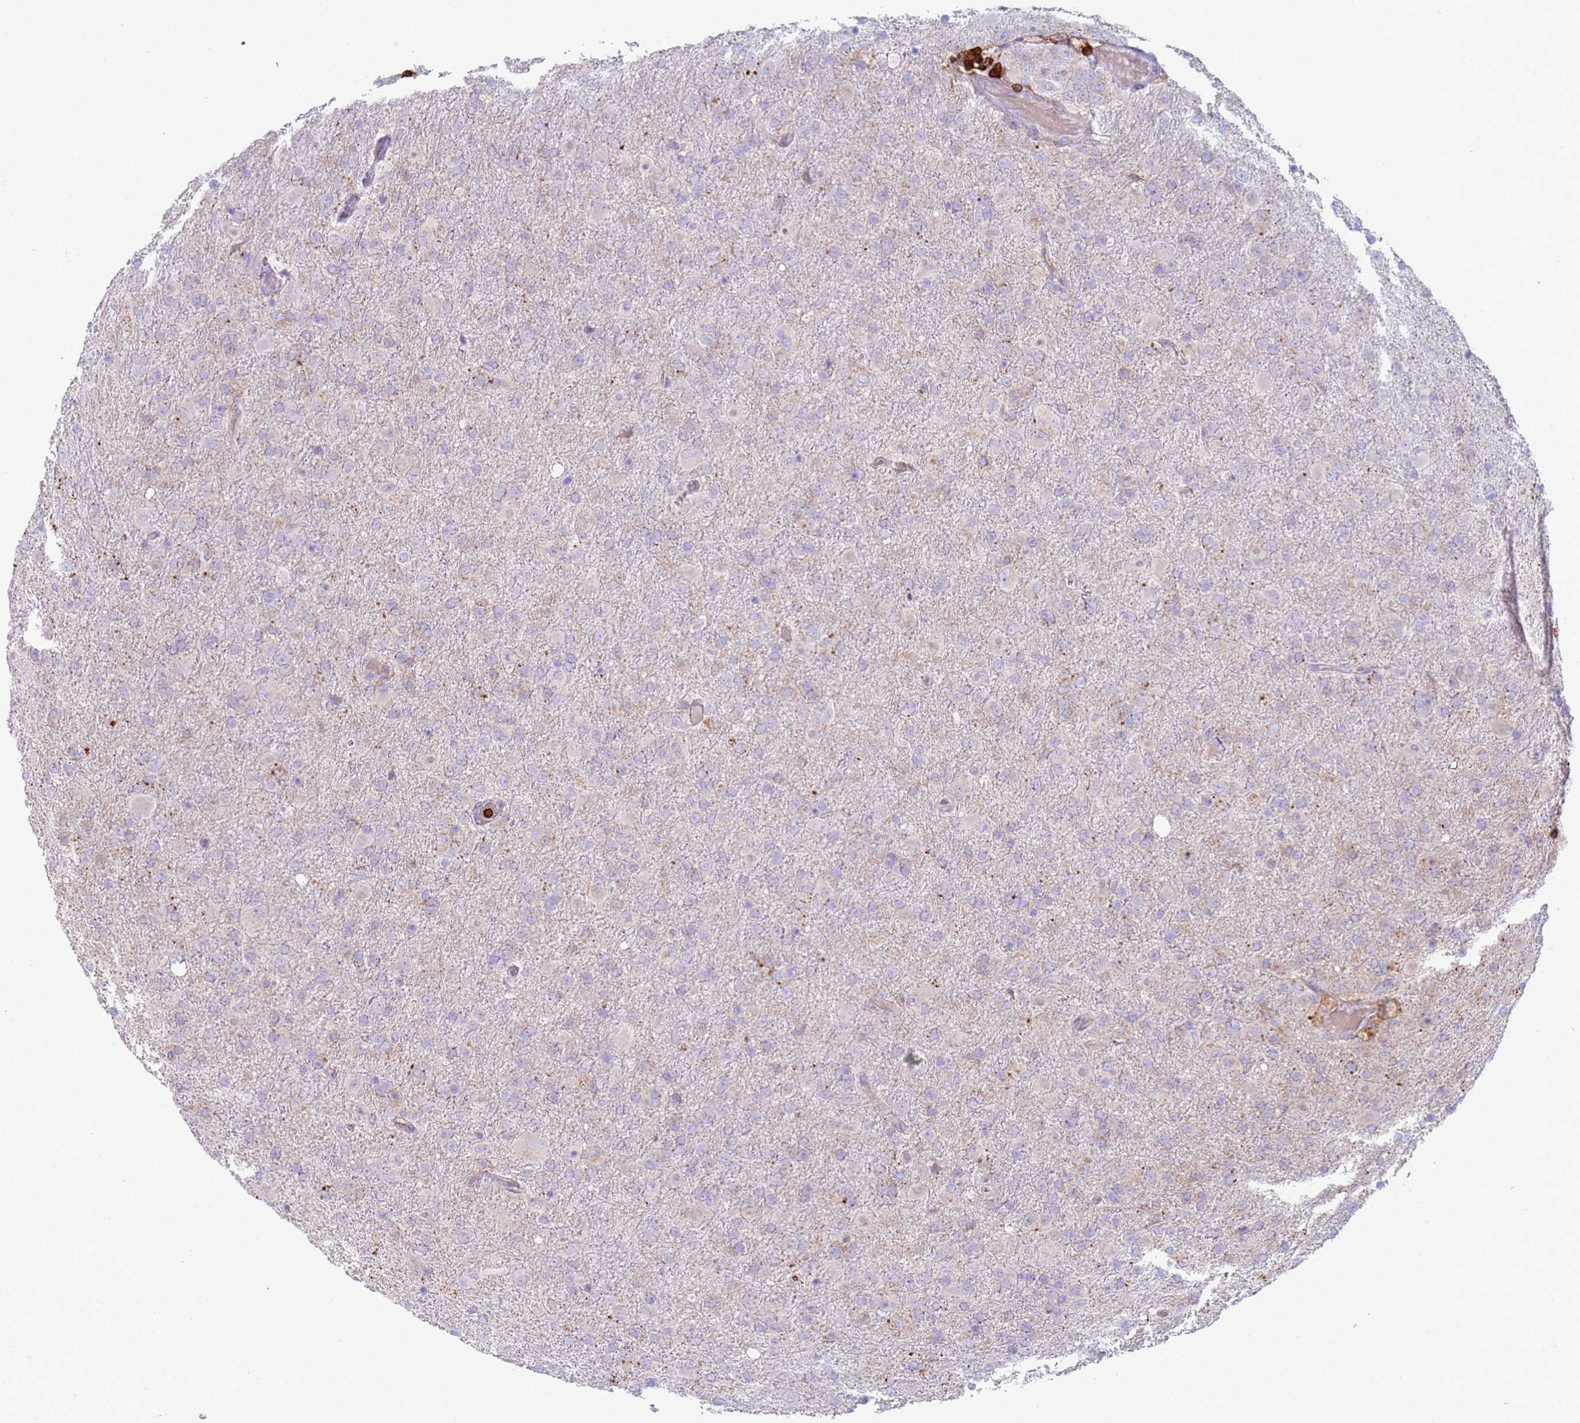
{"staining": {"intensity": "strong", "quantity": "<25%", "location": "cytoplasmic/membranous"}, "tissue": "glioma", "cell_type": "Tumor cells", "image_type": "cancer", "snomed": [{"axis": "morphology", "description": "Glioma, malignant, Low grade"}, {"axis": "topography", "description": "Brain"}], "caption": "This micrograph displays immunohistochemistry (IHC) staining of human glioma, with medium strong cytoplasmic/membranous staining in approximately <25% of tumor cells.", "gene": "TTPAL", "patient": {"sex": "male", "age": 65}}